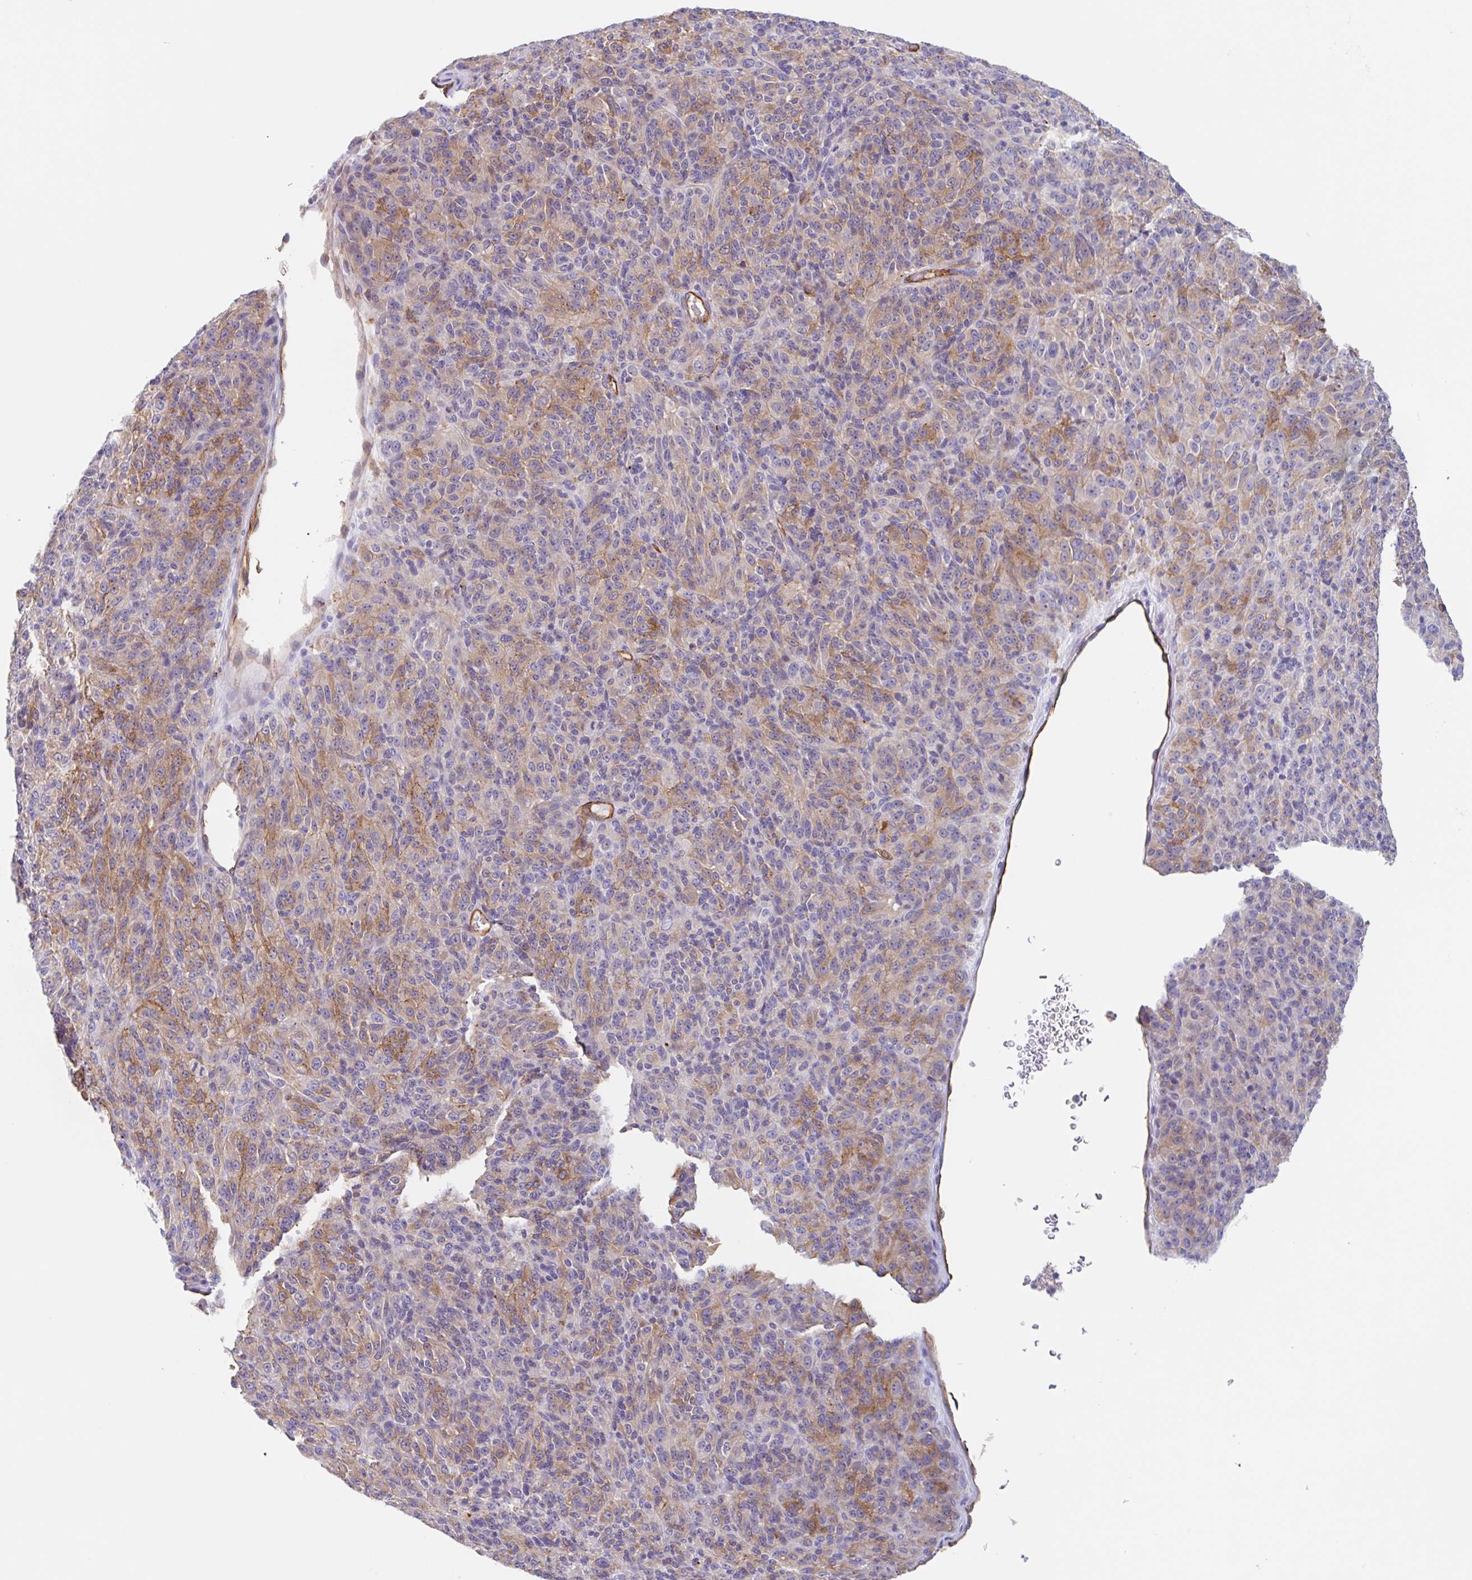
{"staining": {"intensity": "moderate", "quantity": ">75%", "location": "cytoplasmic/membranous"}, "tissue": "melanoma", "cell_type": "Tumor cells", "image_type": "cancer", "snomed": [{"axis": "morphology", "description": "Malignant melanoma, Metastatic site"}, {"axis": "topography", "description": "Brain"}], "caption": "Tumor cells demonstrate medium levels of moderate cytoplasmic/membranous positivity in approximately >75% of cells in human malignant melanoma (metastatic site).", "gene": "EHD4", "patient": {"sex": "female", "age": 56}}